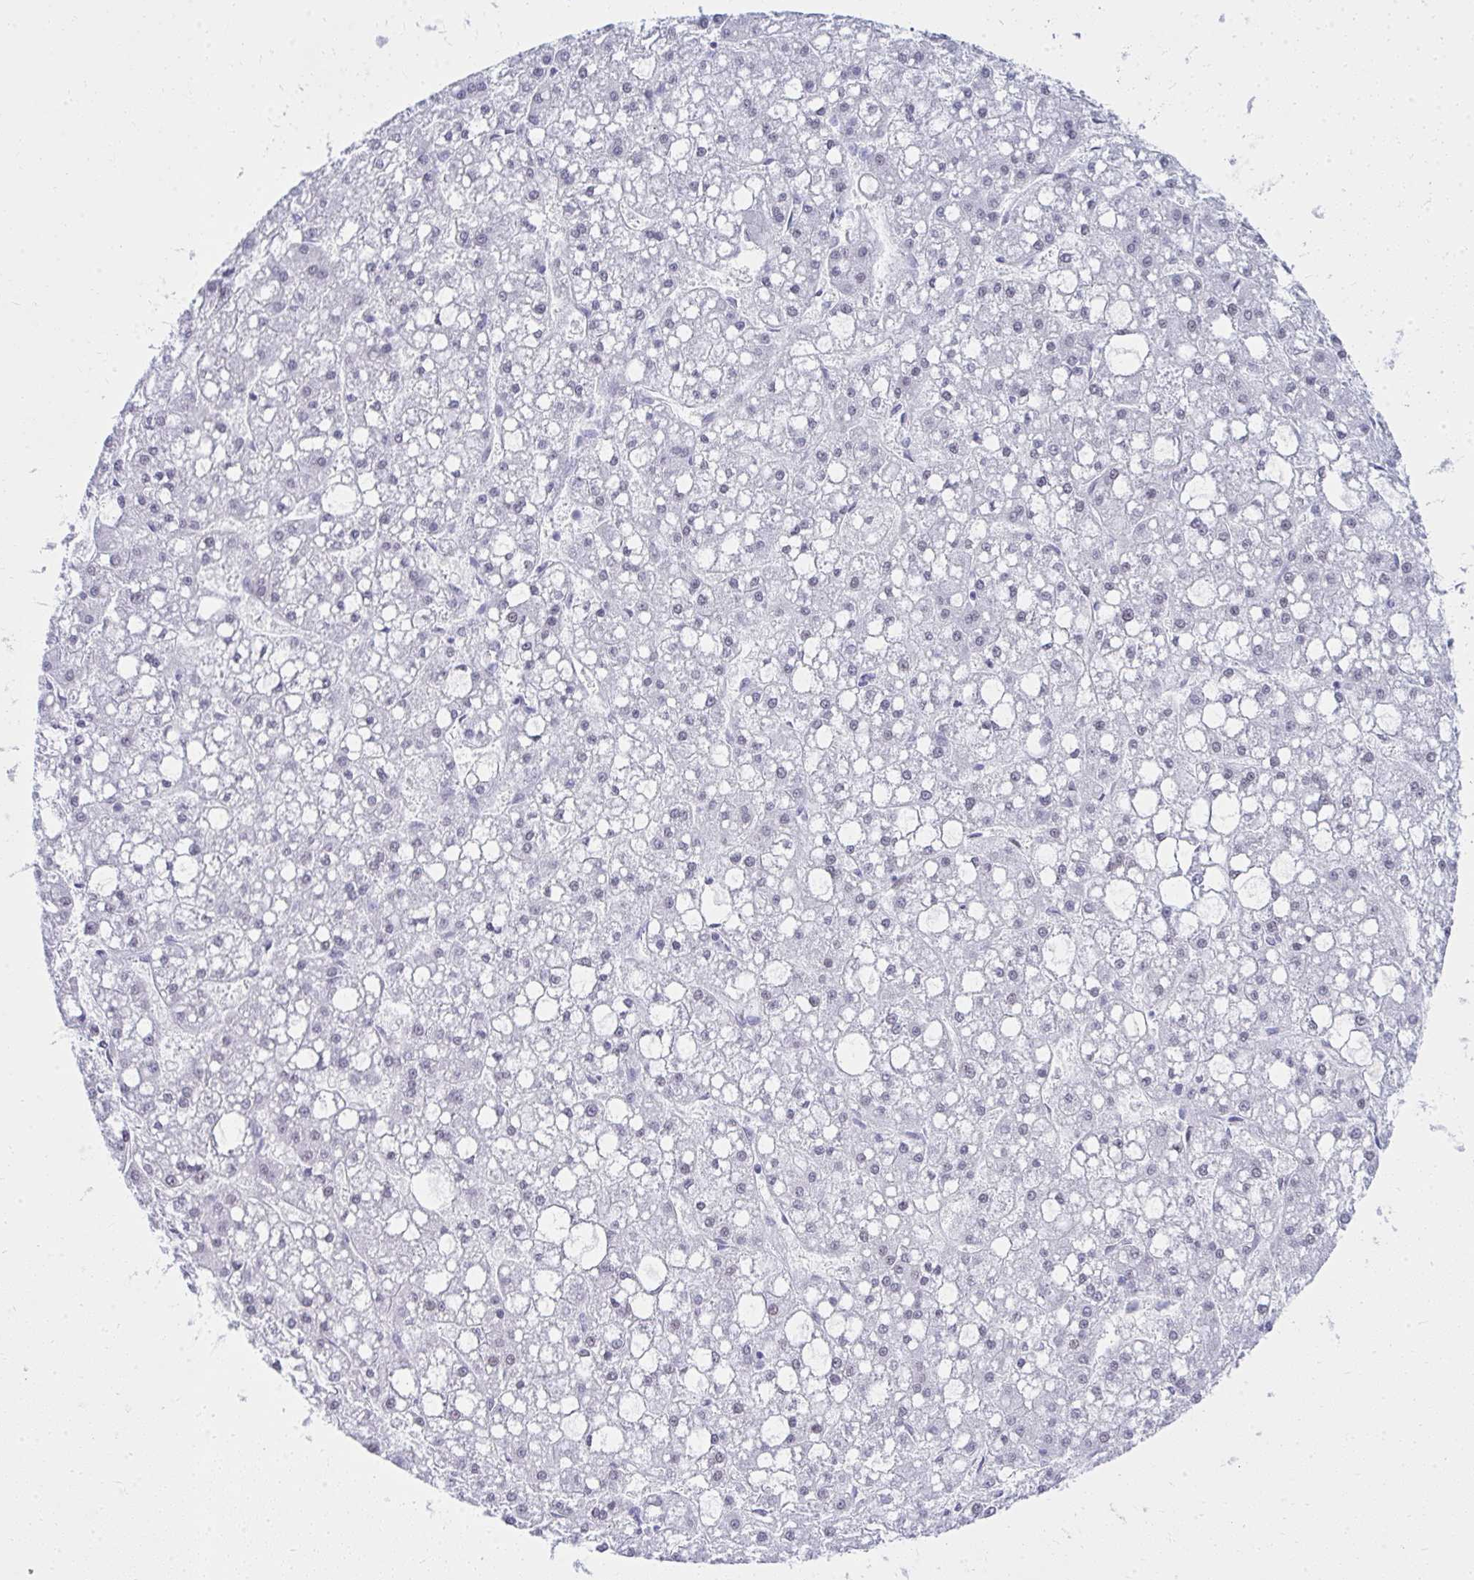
{"staining": {"intensity": "weak", "quantity": "25%-75%", "location": "nuclear"}, "tissue": "liver cancer", "cell_type": "Tumor cells", "image_type": "cancer", "snomed": [{"axis": "morphology", "description": "Carcinoma, Hepatocellular, NOS"}, {"axis": "topography", "description": "Liver"}], "caption": "Weak nuclear staining is appreciated in about 25%-75% of tumor cells in hepatocellular carcinoma (liver).", "gene": "GLDN", "patient": {"sex": "male", "age": 67}}